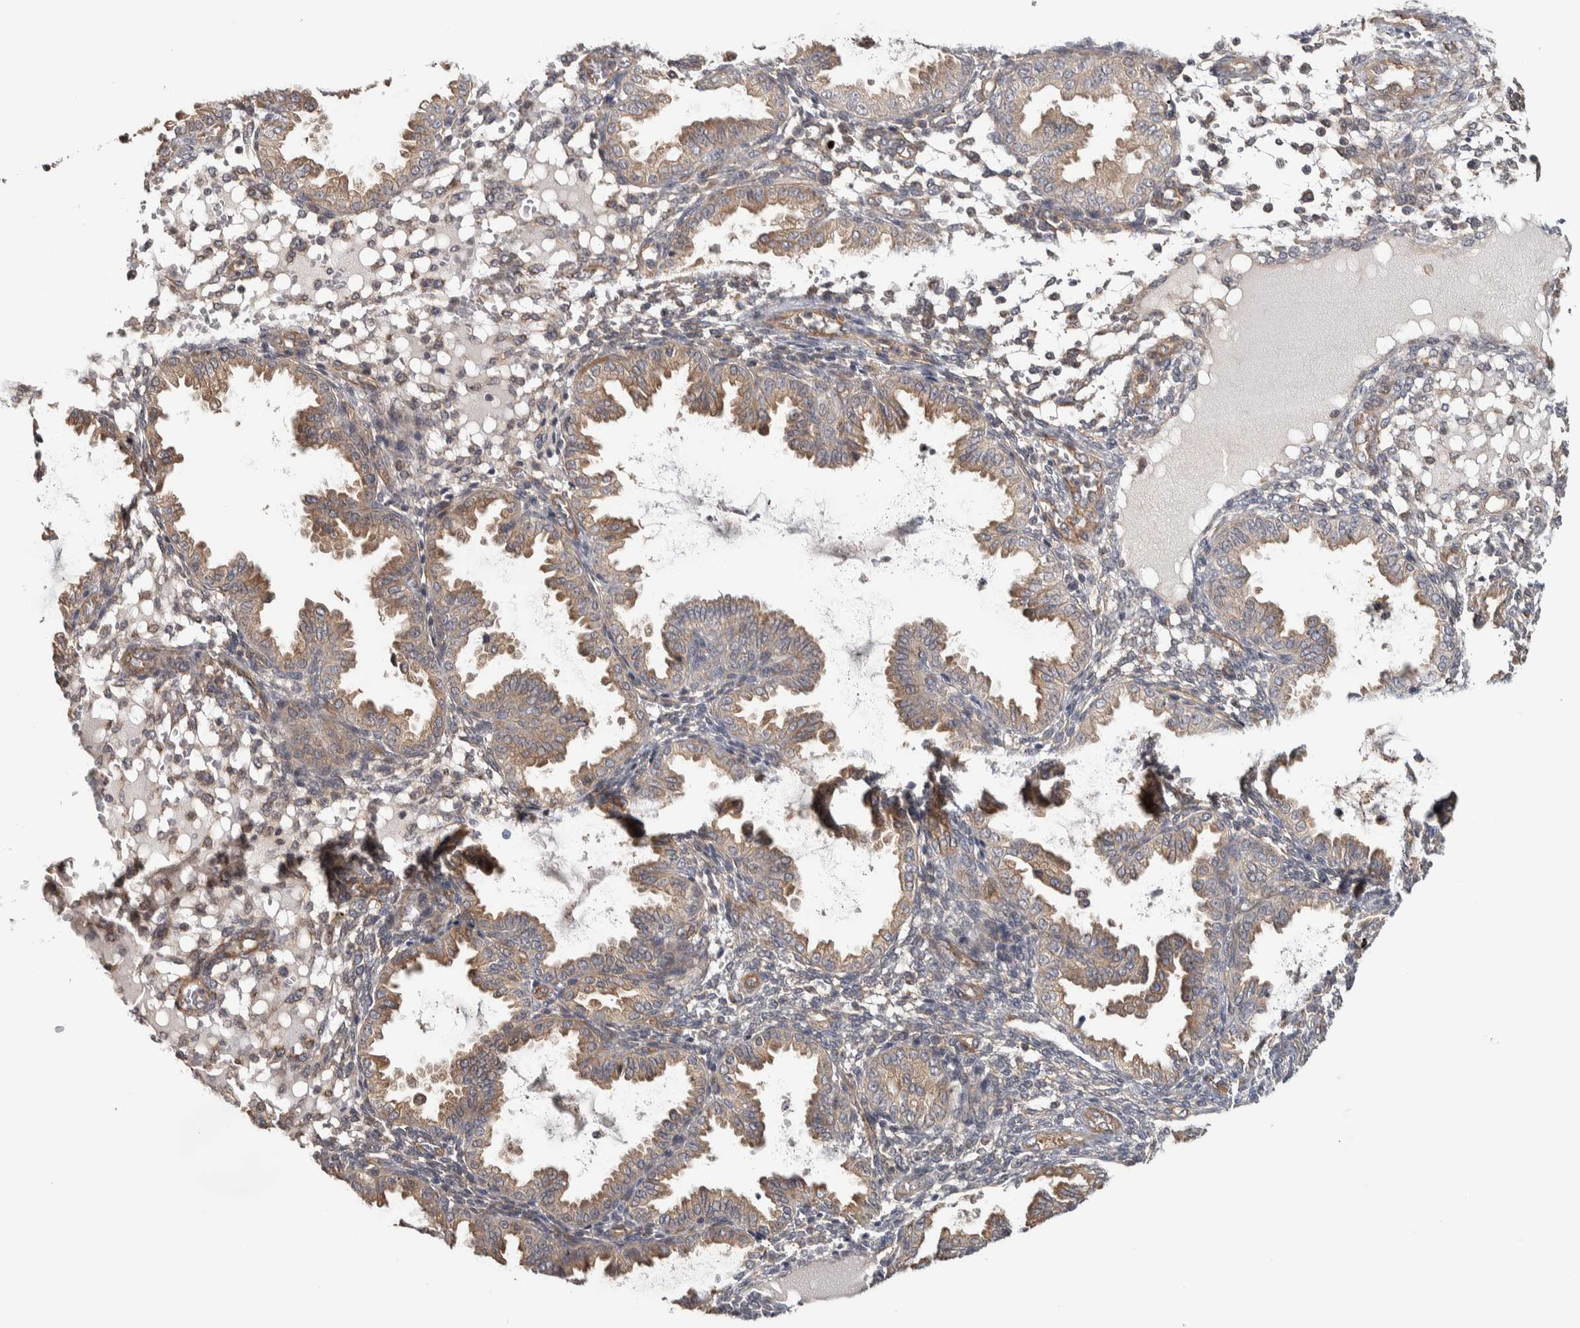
{"staining": {"intensity": "weak", "quantity": "<25%", "location": "cytoplasmic/membranous"}, "tissue": "endometrium", "cell_type": "Cells in endometrial stroma", "image_type": "normal", "snomed": [{"axis": "morphology", "description": "Normal tissue, NOS"}, {"axis": "topography", "description": "Endometrium"}], "caption": "Cells in endometrial stroma show no significant protein staining in unremarkable endometrium. (DAB (3,3'-diaminobenzidine) immunohistochemistry (IHC), high magnification).", "gene": "CHMP4C", "patient": {"sex": "female", "age": 33}}